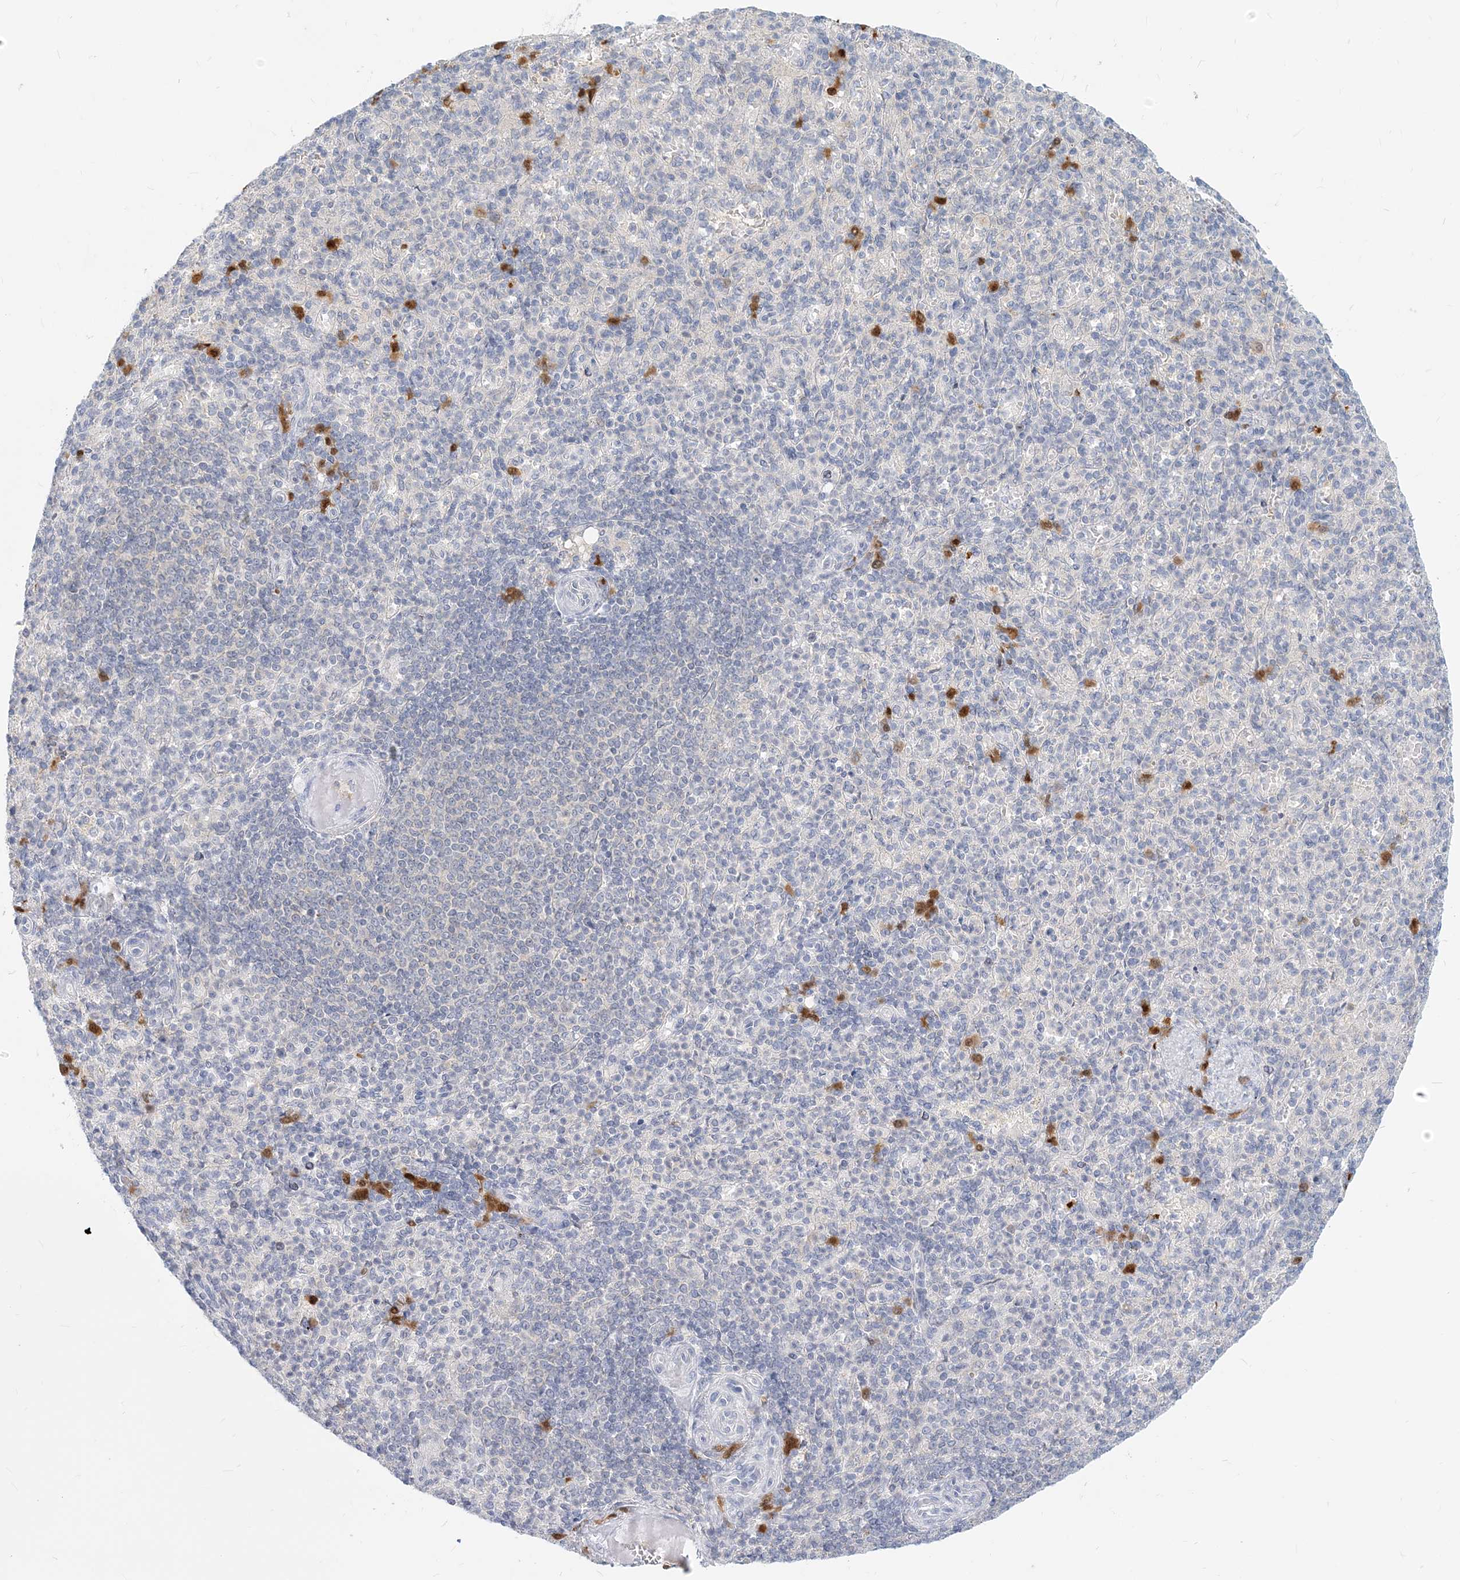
{"staining": {"intensity": "negative", "quantity": "none", "location": "none"}, "tissue": "spleen", "cell_type": "Cells in red pulp", "image_type": "normal", "snomed": [{"axis": "morphology", "description": "Normal tissue, NOS"}, {"axis": "topography", "description": "Spleen"}], "caption": "Immunohistochemistry image of benign spleen stained for a protein (brown), which reveals no positivity in cells in red pulp.", "gene": "GMPPA", "patient": {"sex": "female", "age": 74}}